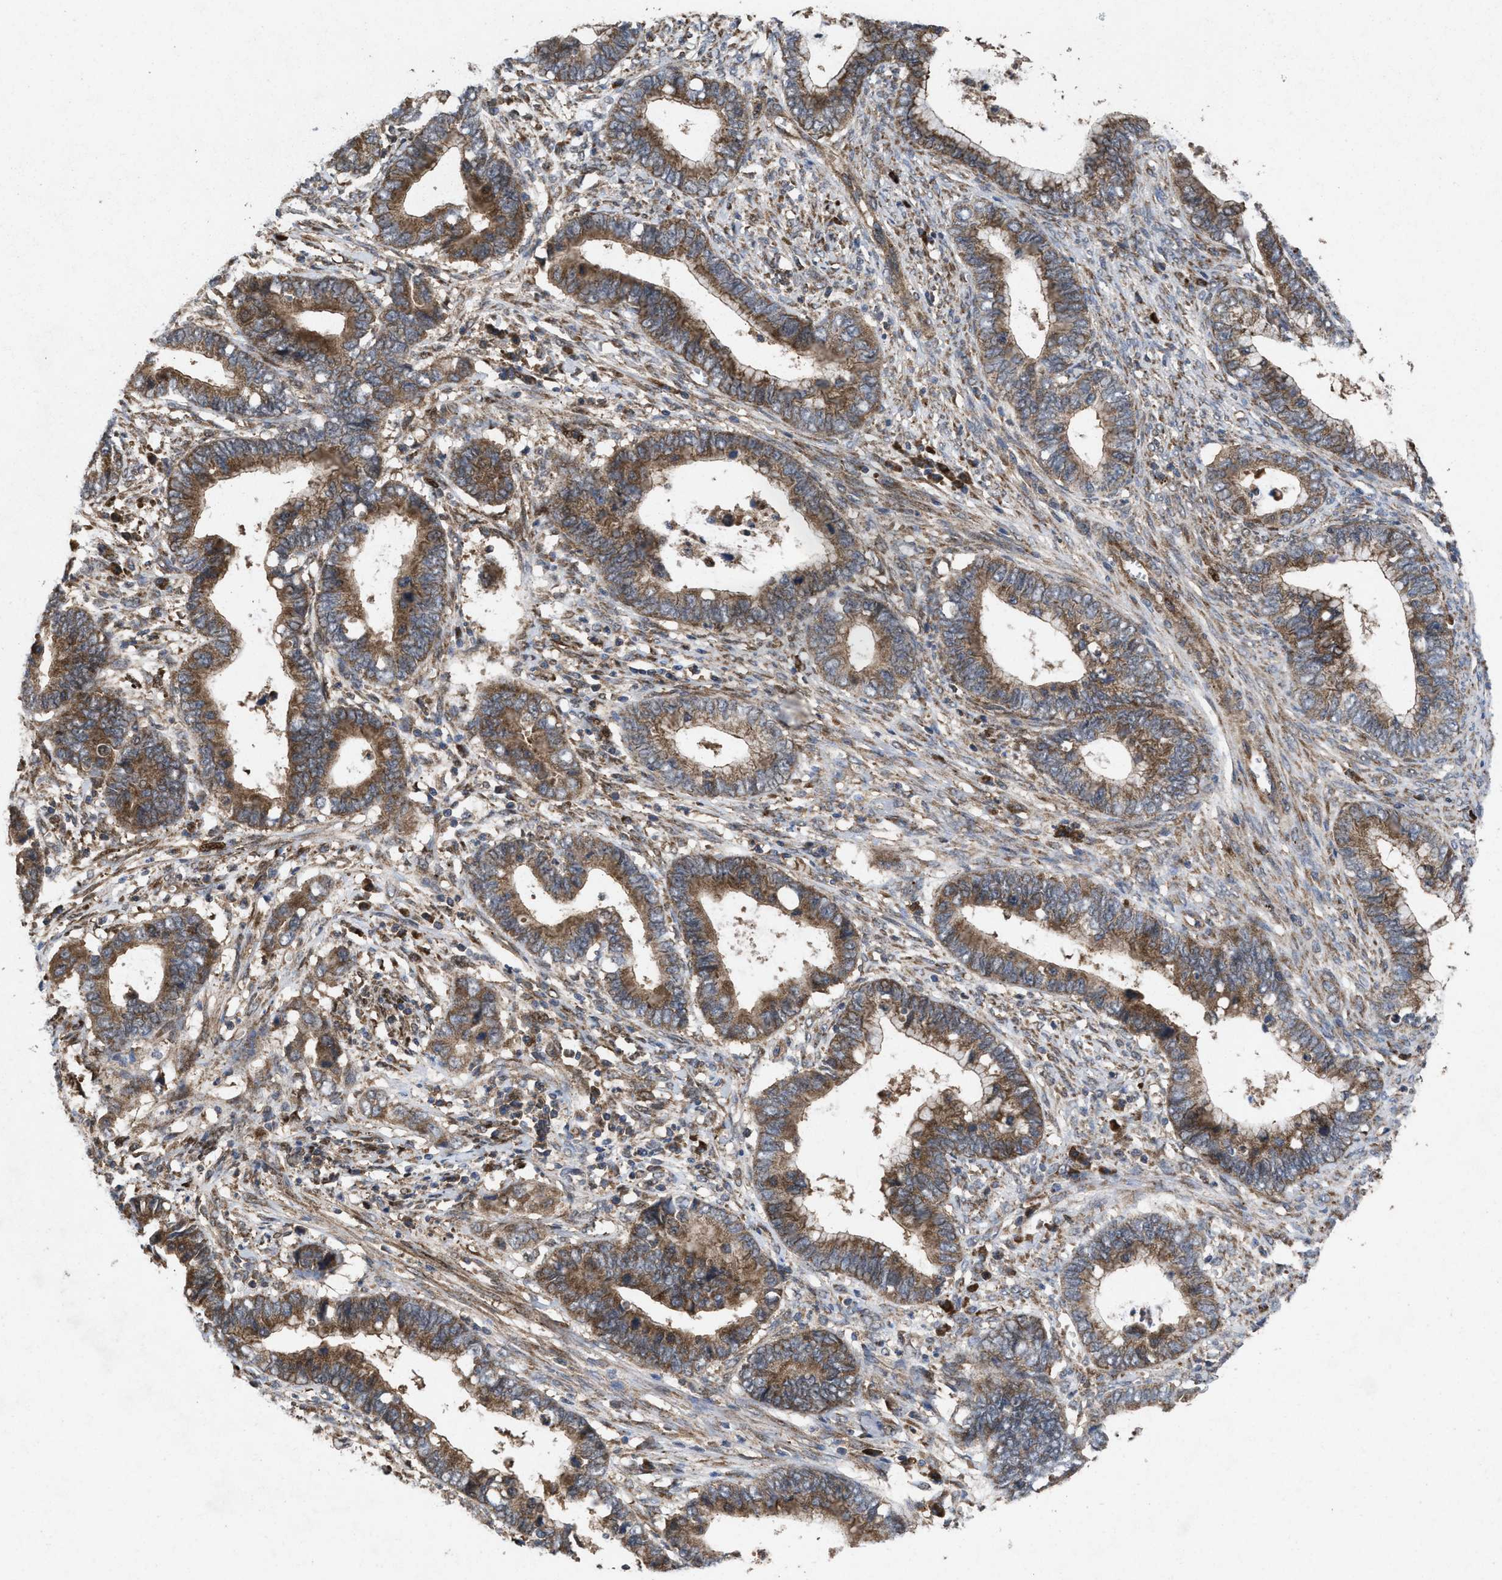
{"staining": {"intensity": "moderate", "quantity": ">75%", "location": "cytoplasmic/membranous"}, "tissue": "cervical cancer", "cell_type": "Tumor cells", "image_type": "cancer", "snomed": [{"axis": "morphology", "description": "Adenocarcinoma, NOS"}, {"axis": "topography", "description": "Cervix"}], "caption": "This photomicrograph demonstrates cervical adenocarcinoma stained with immunohistochemistry (IHC) to label a protein in brown. The cytoplasmic/membranous of tumor cells show moderate positivity for the protein. Nuclei are counter-stained blue.", "gene": "MSI2", "patient": {"sex": "female", "age": 44}}